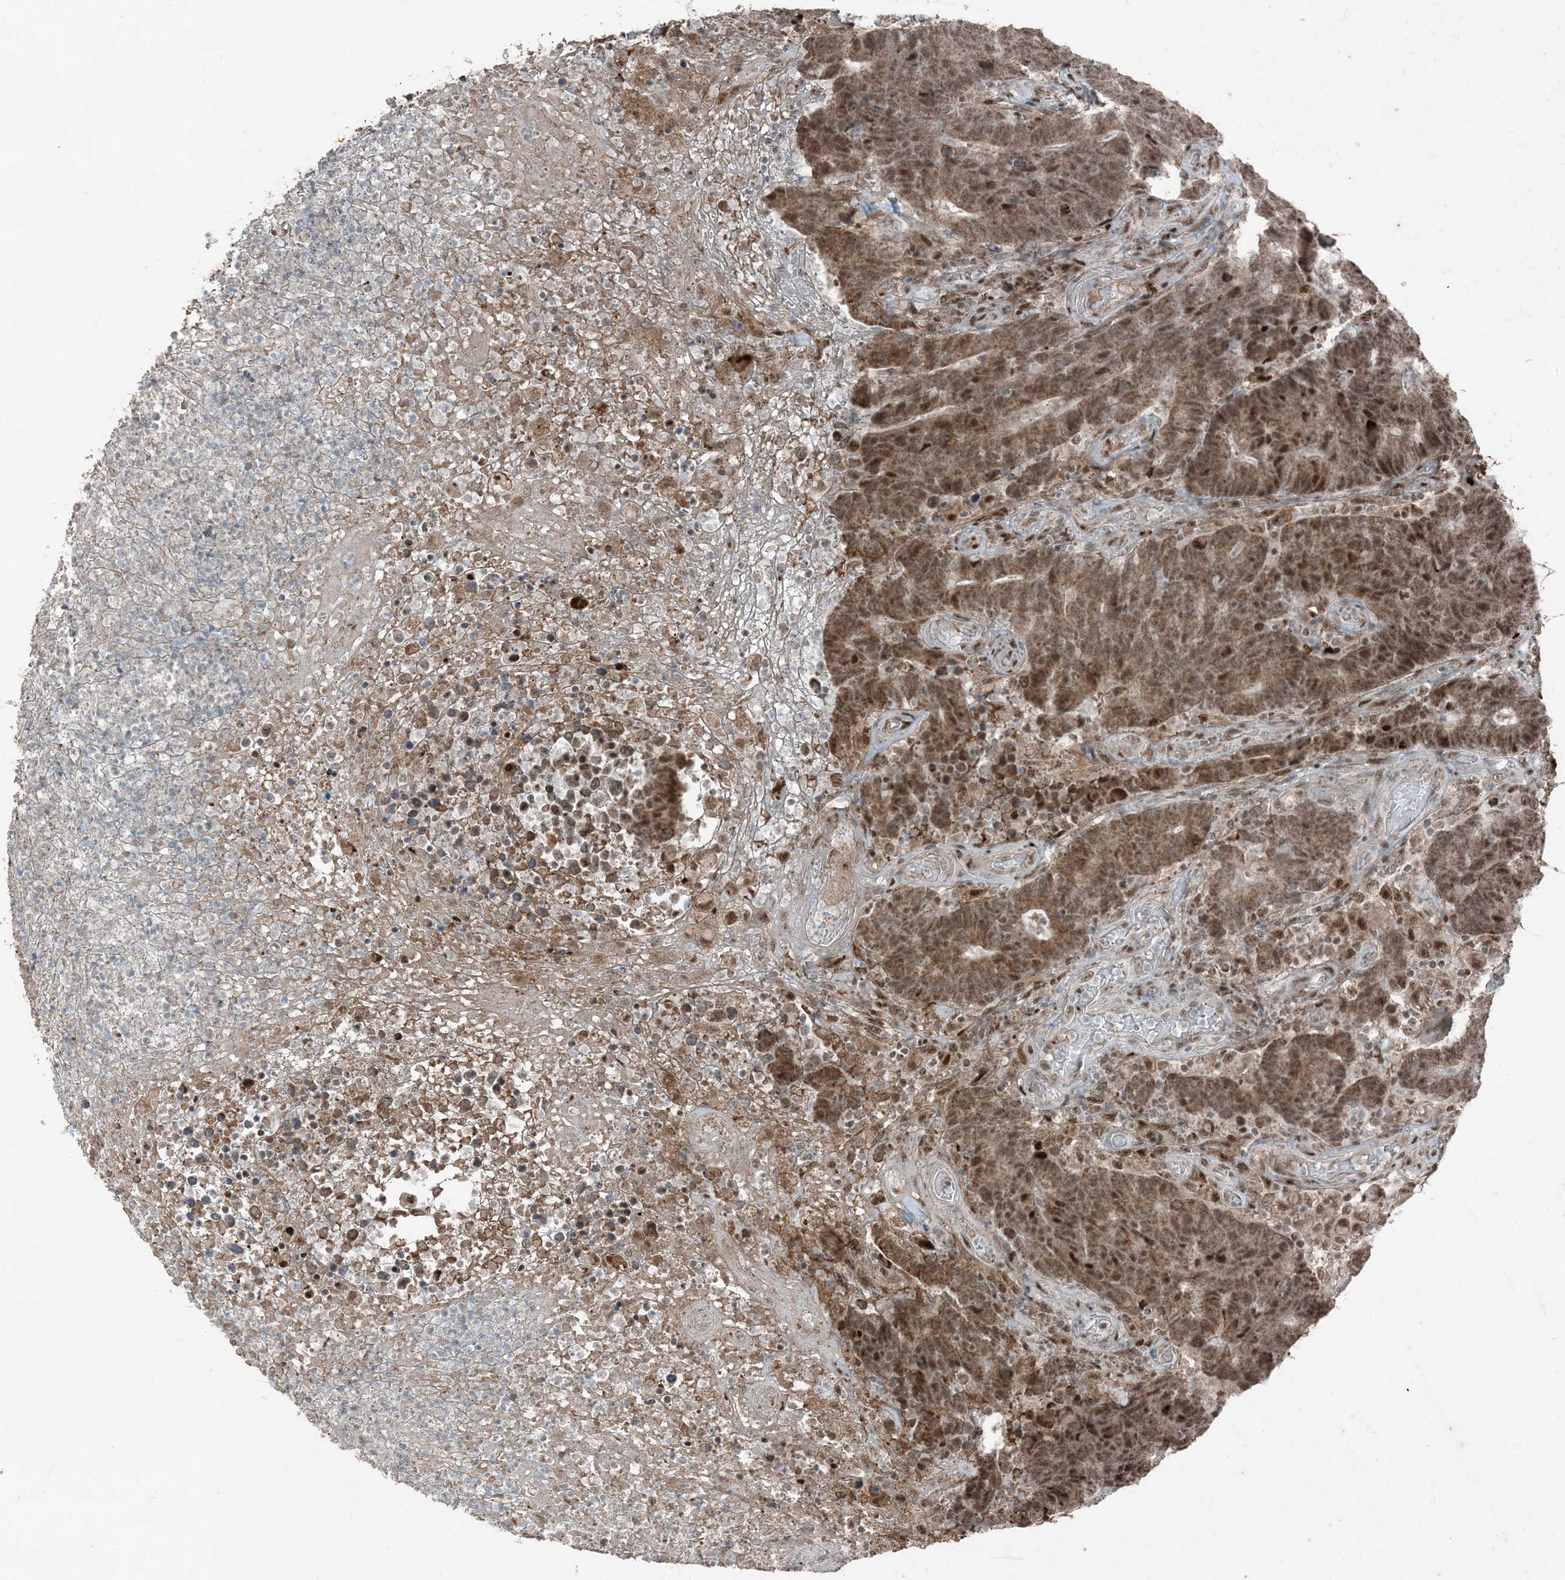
{"staining": {"intensity": "moderate", "quantity": ">75%", "location": "cytoplasmic/membranous,nuclear"}, "tissue": "colorectal cancer", "cell_type": "Tumor cells", "image_type": "cancer", "snomed": [{"axis": "morphology", "description": "Normal tissue, NOS"}, {"axis": "morphology", "description": "Adenocarcinoma, NOS"}, {"axis": "topography", "description": "Colon"}], "caption": "Protein expression analysis of human colorectal cancer (adenocarcinoma) reveals moderate cytoplasmic/membranous and nuclear expression in about >75% of tumor cells.", "gene": "TADA2B", "patient": {"sex": "female", "age": 75}}